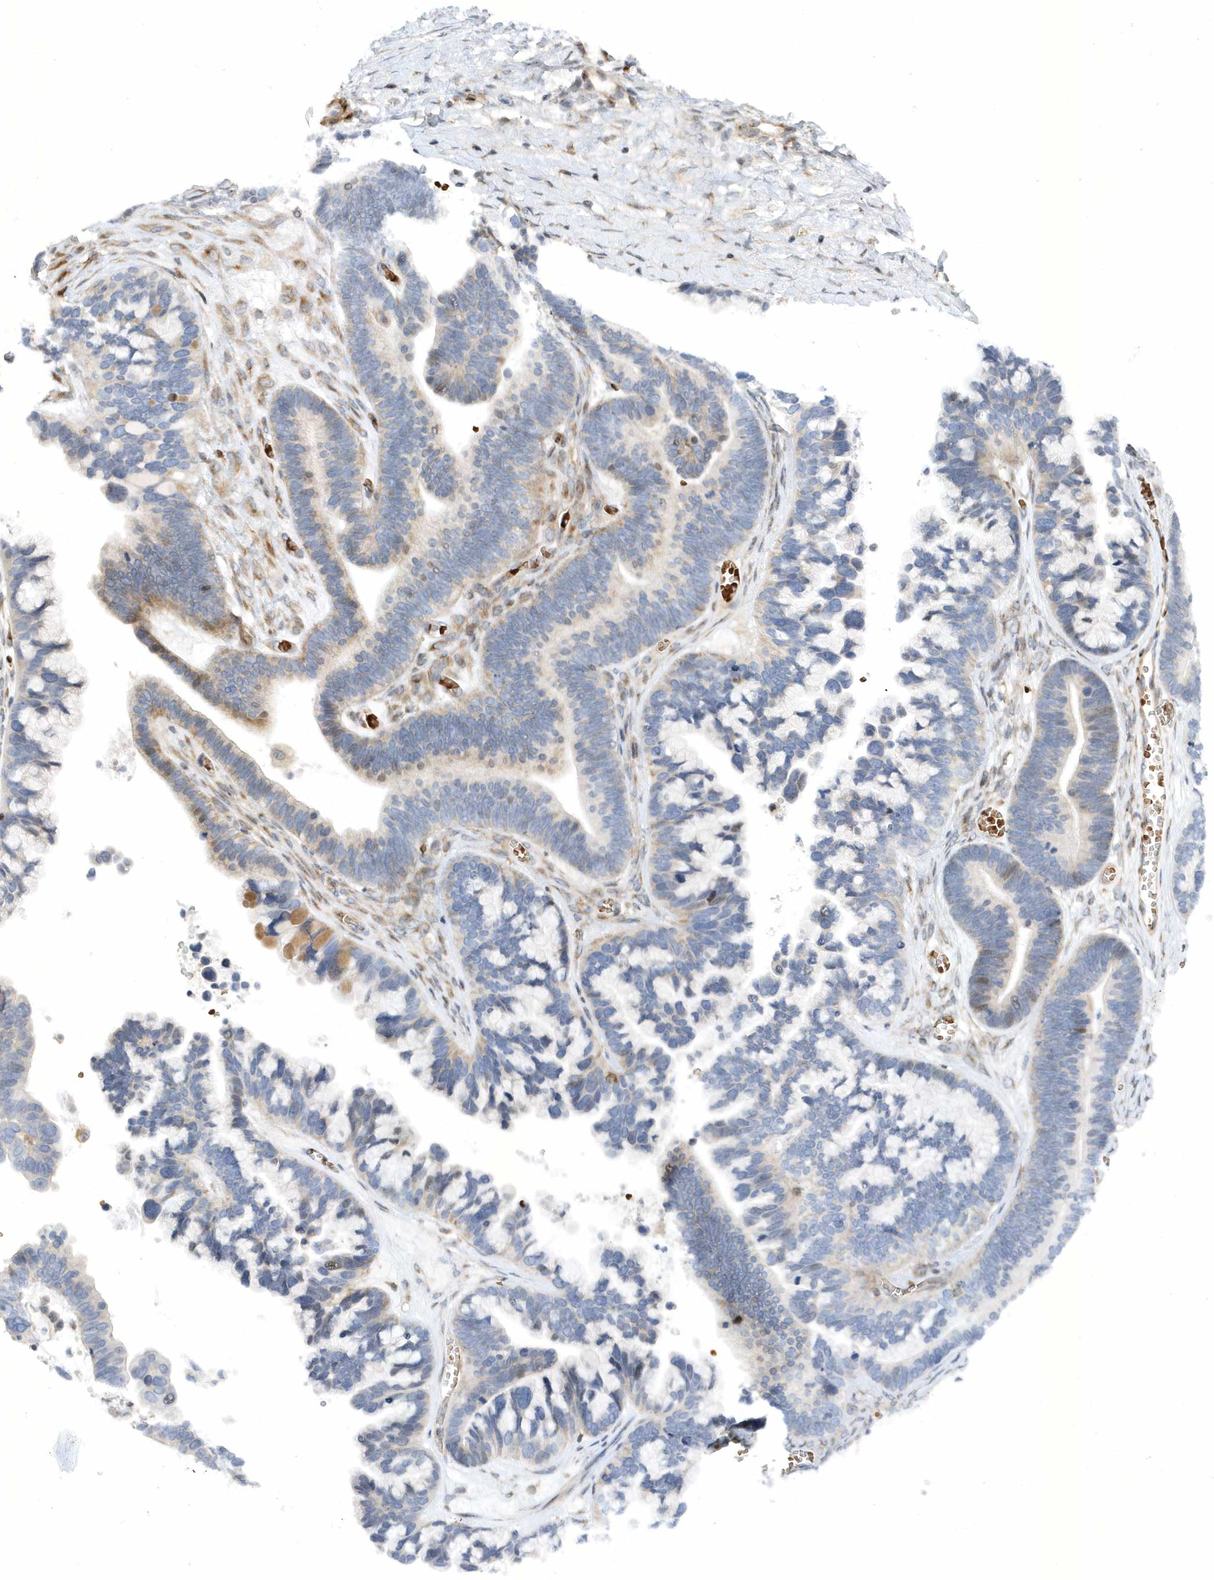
{"staining": {"intensity": "negative", "quantity": "none", "location": "none"}, "tissue": "ovarian cancer", "cell_type": "Tumor cells", "image_type": "cancer", "snomed": [{"axis": "morphology", "description": "Cystadenocarcinoma, serous, NOS"}, {"axis": "topography", "description": "Ovary"}], "caption": "This is an IHC histopathology image of ovarian cancer (serous cystadenocarcinoma). There is no staining in tumor cells.", "gene": "MAP7D3", "patient": {"sex": "female", "age": 56}}